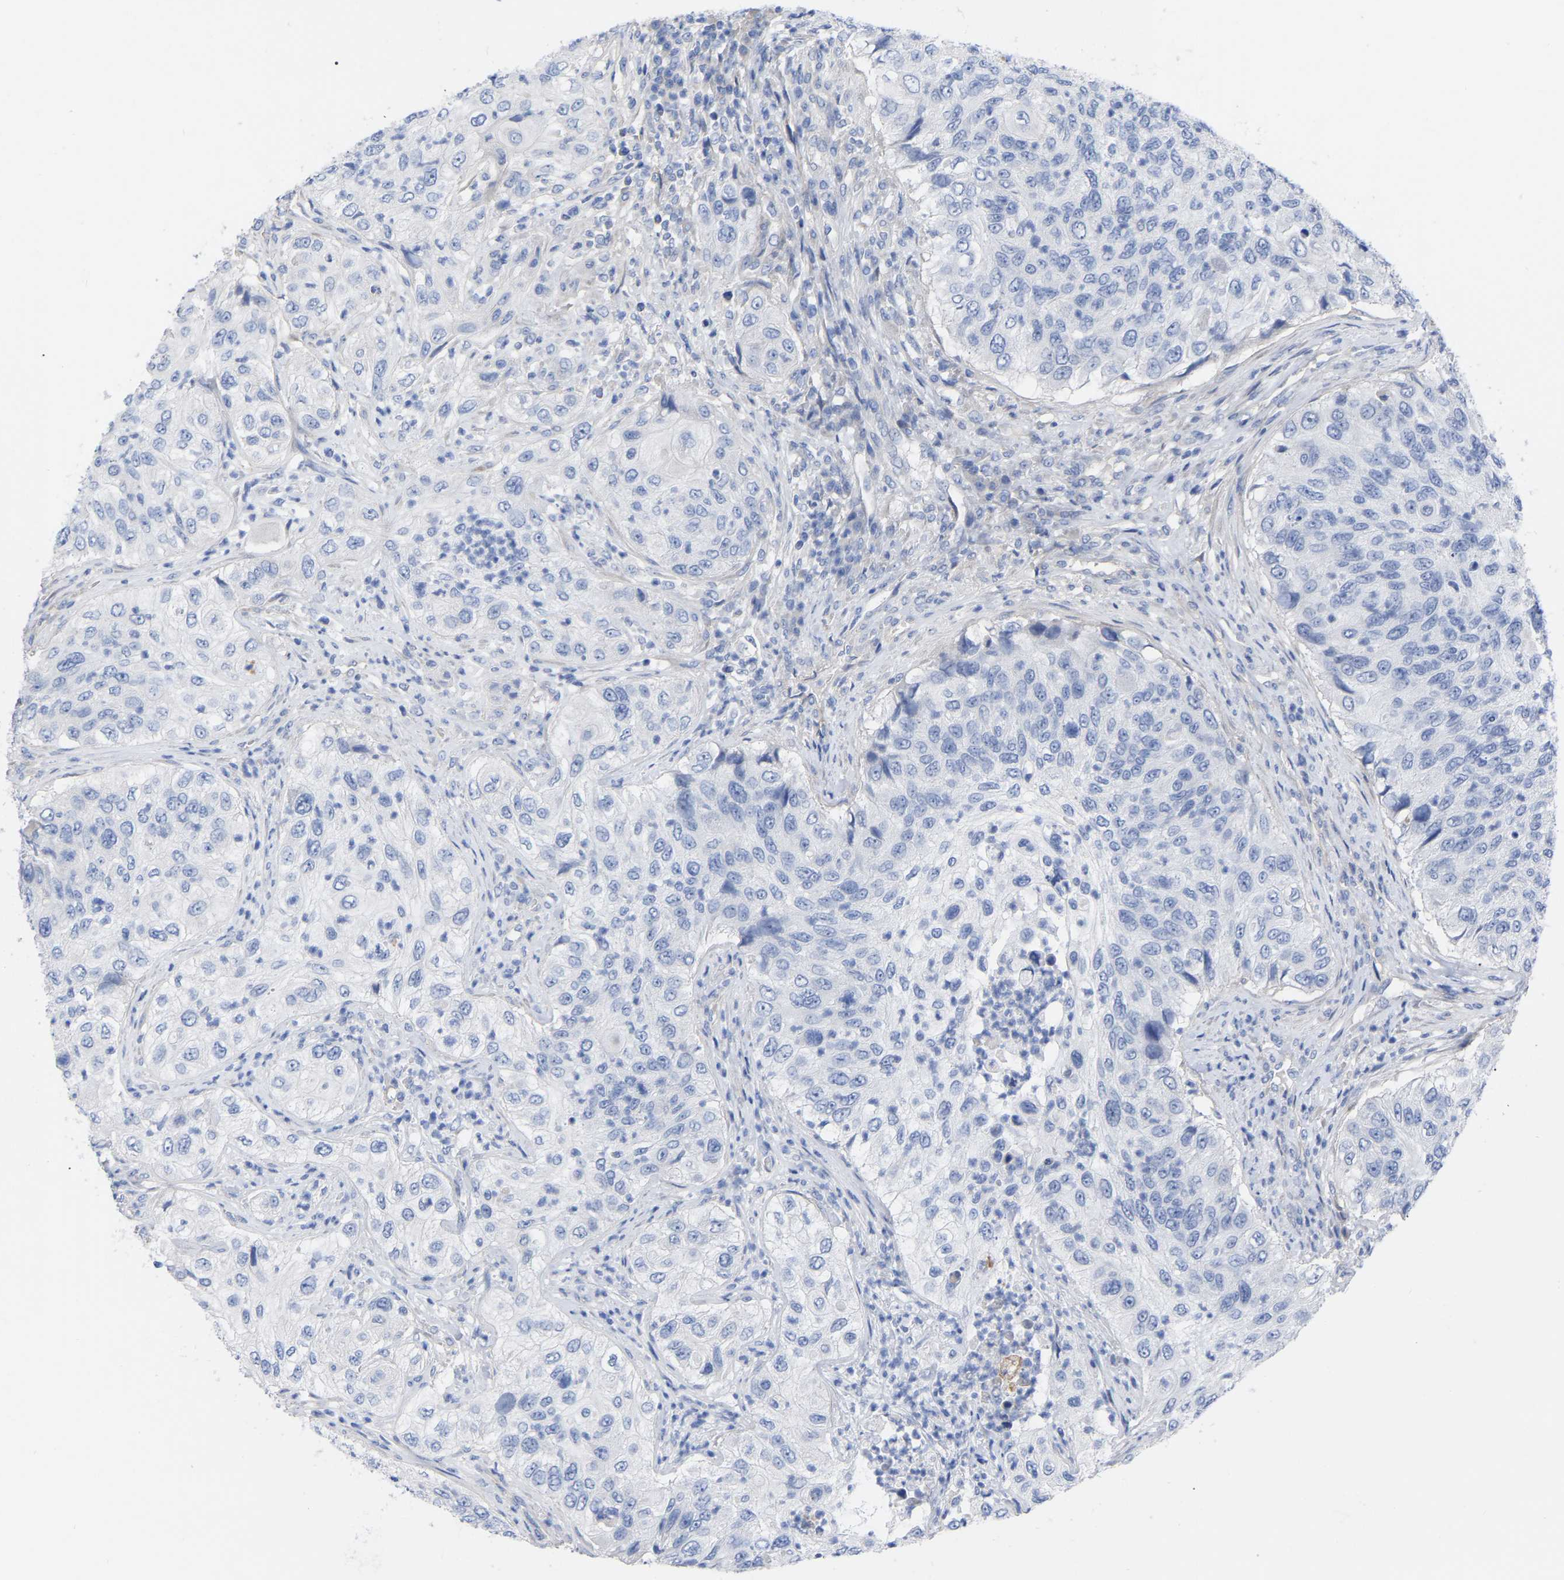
{"staining": {"intensity": "negative", "quantity": "none", "location": "none"}, "tissue": "urothelial cancer", "cell_type": "Tumor cells", "image_type": "cancer", "snomed": [{"axis": "morphology", "description": "Urothelial carcinoma, High grade"}, {"axis": "topography", "description": "Urinary bladder"}], "caption": "DAB immunohistochemical staining of urothelial carcinoma (high-grade) shows no significant staining in tumor cells. (Stains: DAB immunohistochemistry (IHC) with hematoxylin counter stain, Microscopy: brightfield microscopy at high magnification).", "gene": "HAPLN1", "patient": {"sex": "female", "age": 60}}